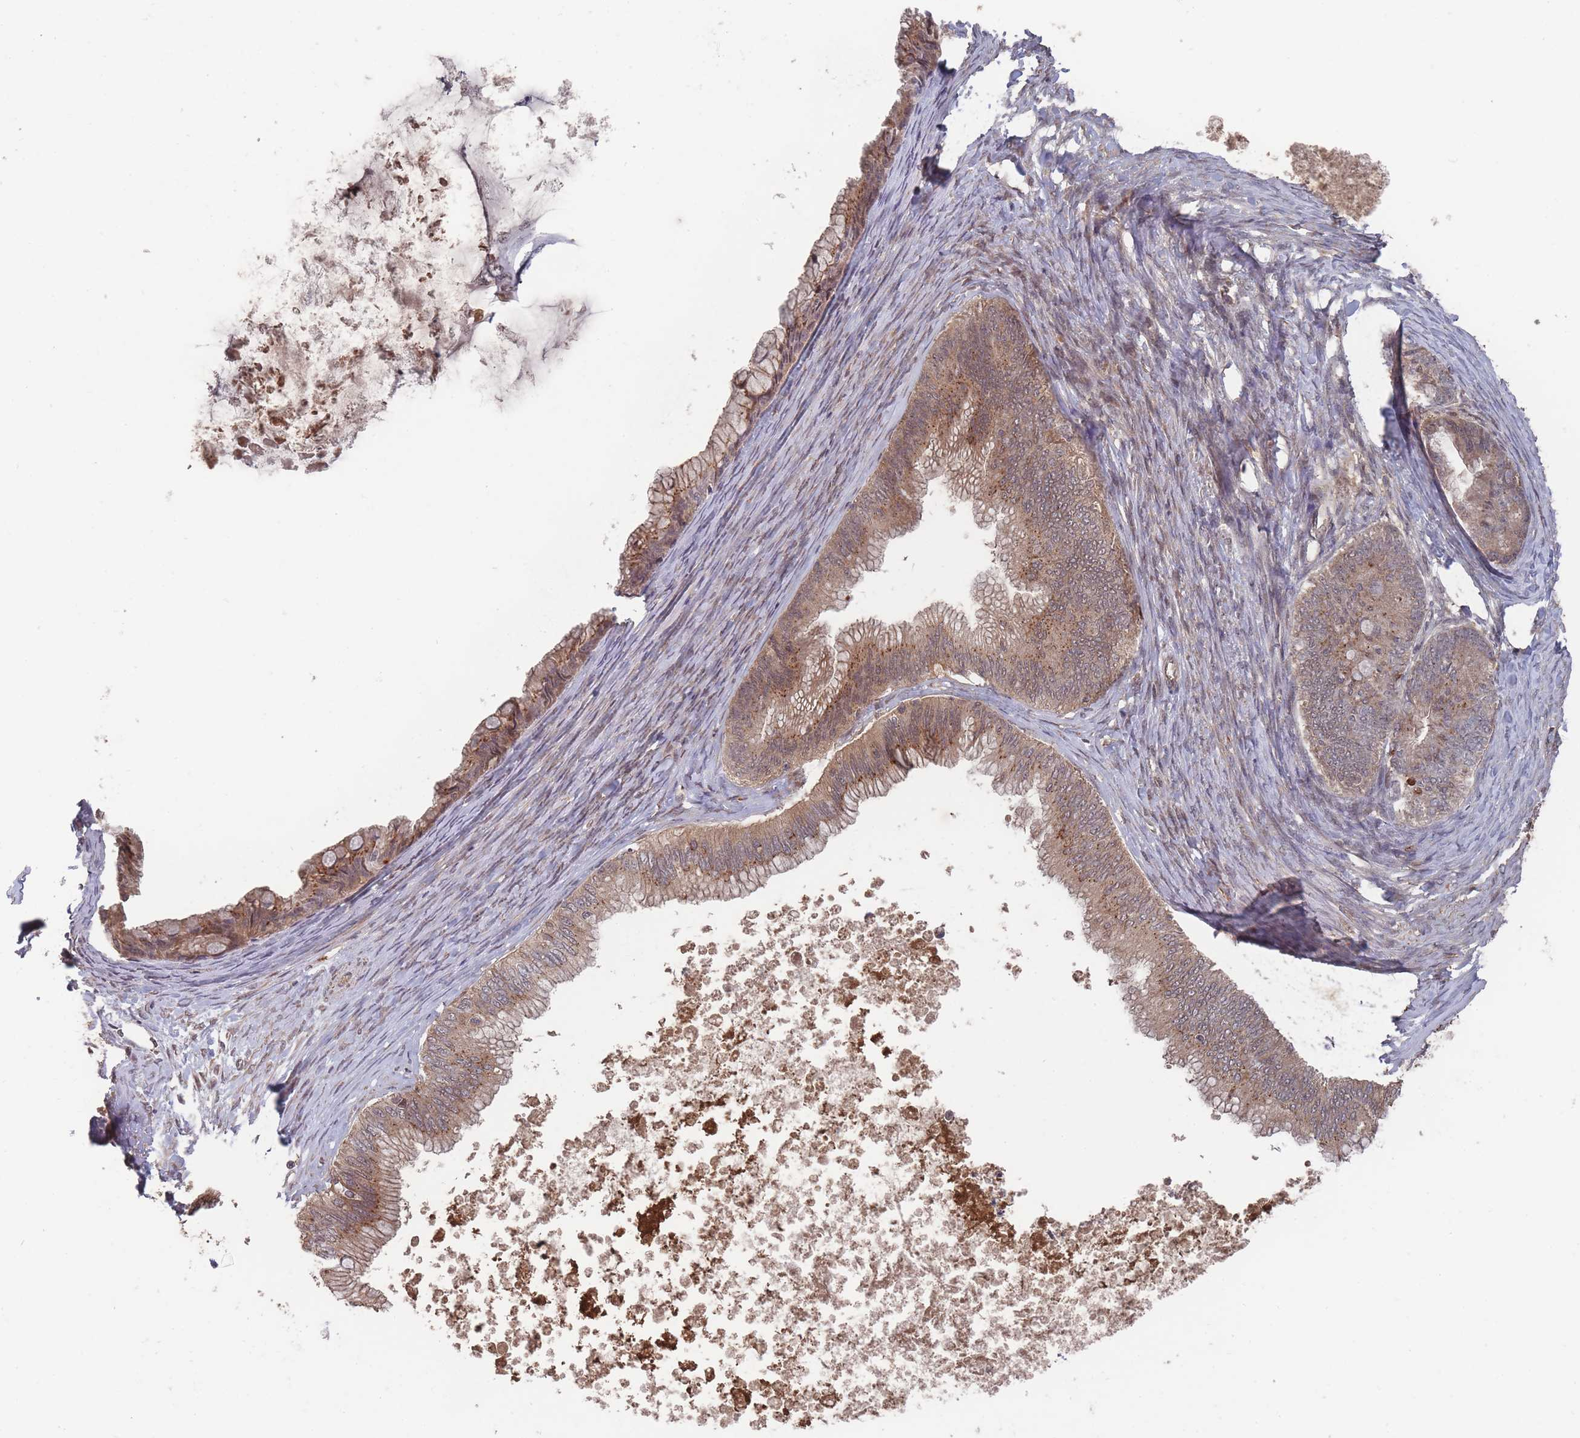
{"staining": {"intensity": "moderate", "quantity": ">75%", "location": "cytoplasmic/membranous"}, "tissue": "ovarian cancer", "cell_type": "Tumor cells", "image_type": "cancer", "snomed": [{"axis": "morphology", "description": "Cystadenocarcinoma, mucinous, NOS"}, {"axis": "topography", "description": "Ovary"}], "caption": "This micrograph exhibits immunohistochemistry (IHC) staining of ovarian mucinous cystadenocarcinoma, with medium moderate cytoplasmic/membranous expression in approximately >75% of tumor cells.", "gene": "SF3B1", "patient": {"sex": "female", "age": 35}}